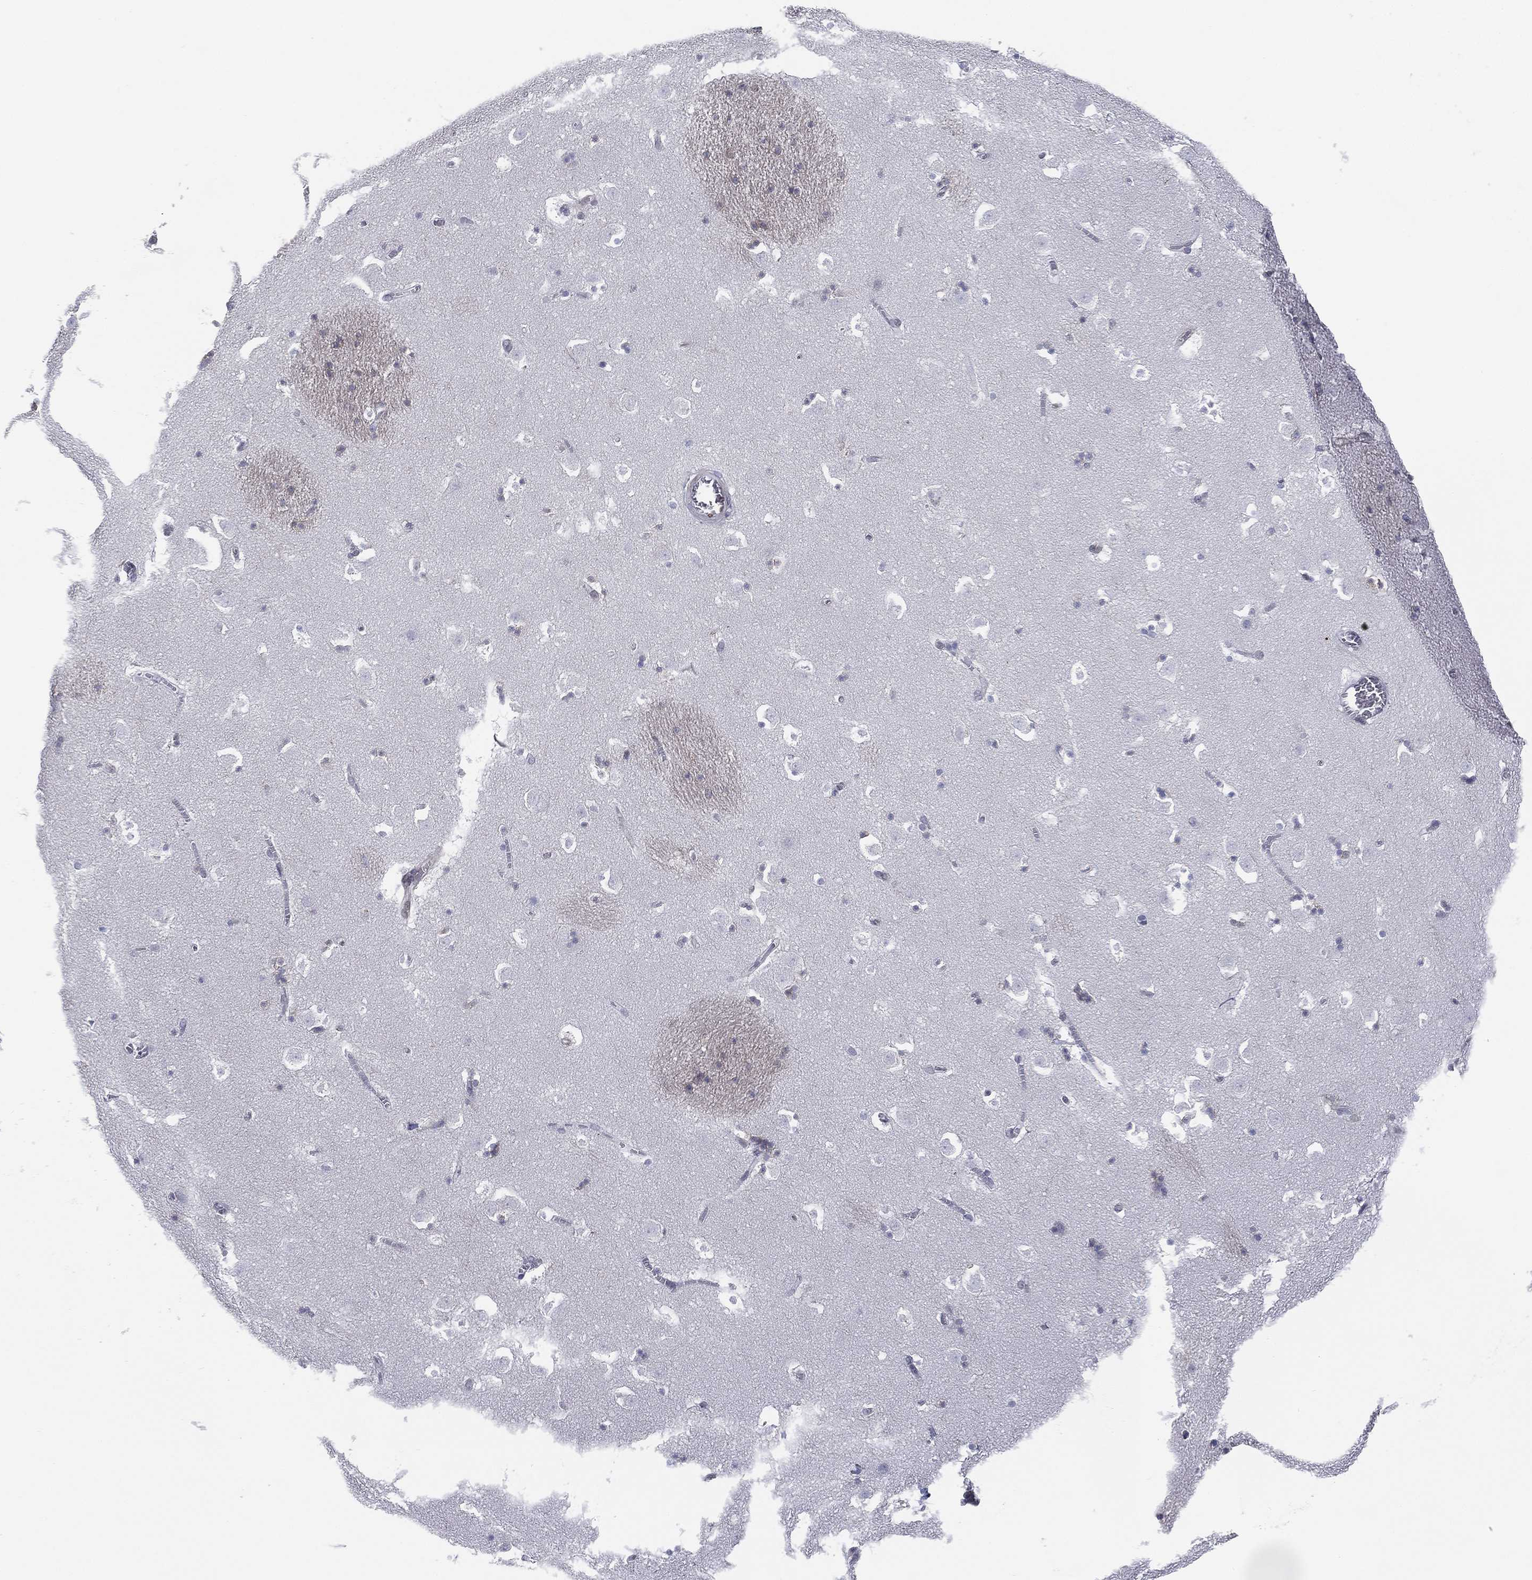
{"staining": {"intensity": "moderate", "quantity": "<25%", "location": "nuclear"}, "tissue": "caudate", "cell_type": "Glial cells", "image_type": "normal", "snomed": [{"axis": "morphology", "description": "Normal tissue, NOS"}, {"axis": "topography", "description": "Lateral ventricle wall"}], "caption": "Glial cells demonstrate low levels of moderate nuclear positivity in about <25% of cells in unremarkable human caudate.", "gene": "LMNB1", "patient": {"sex": "female", "age": 42}}